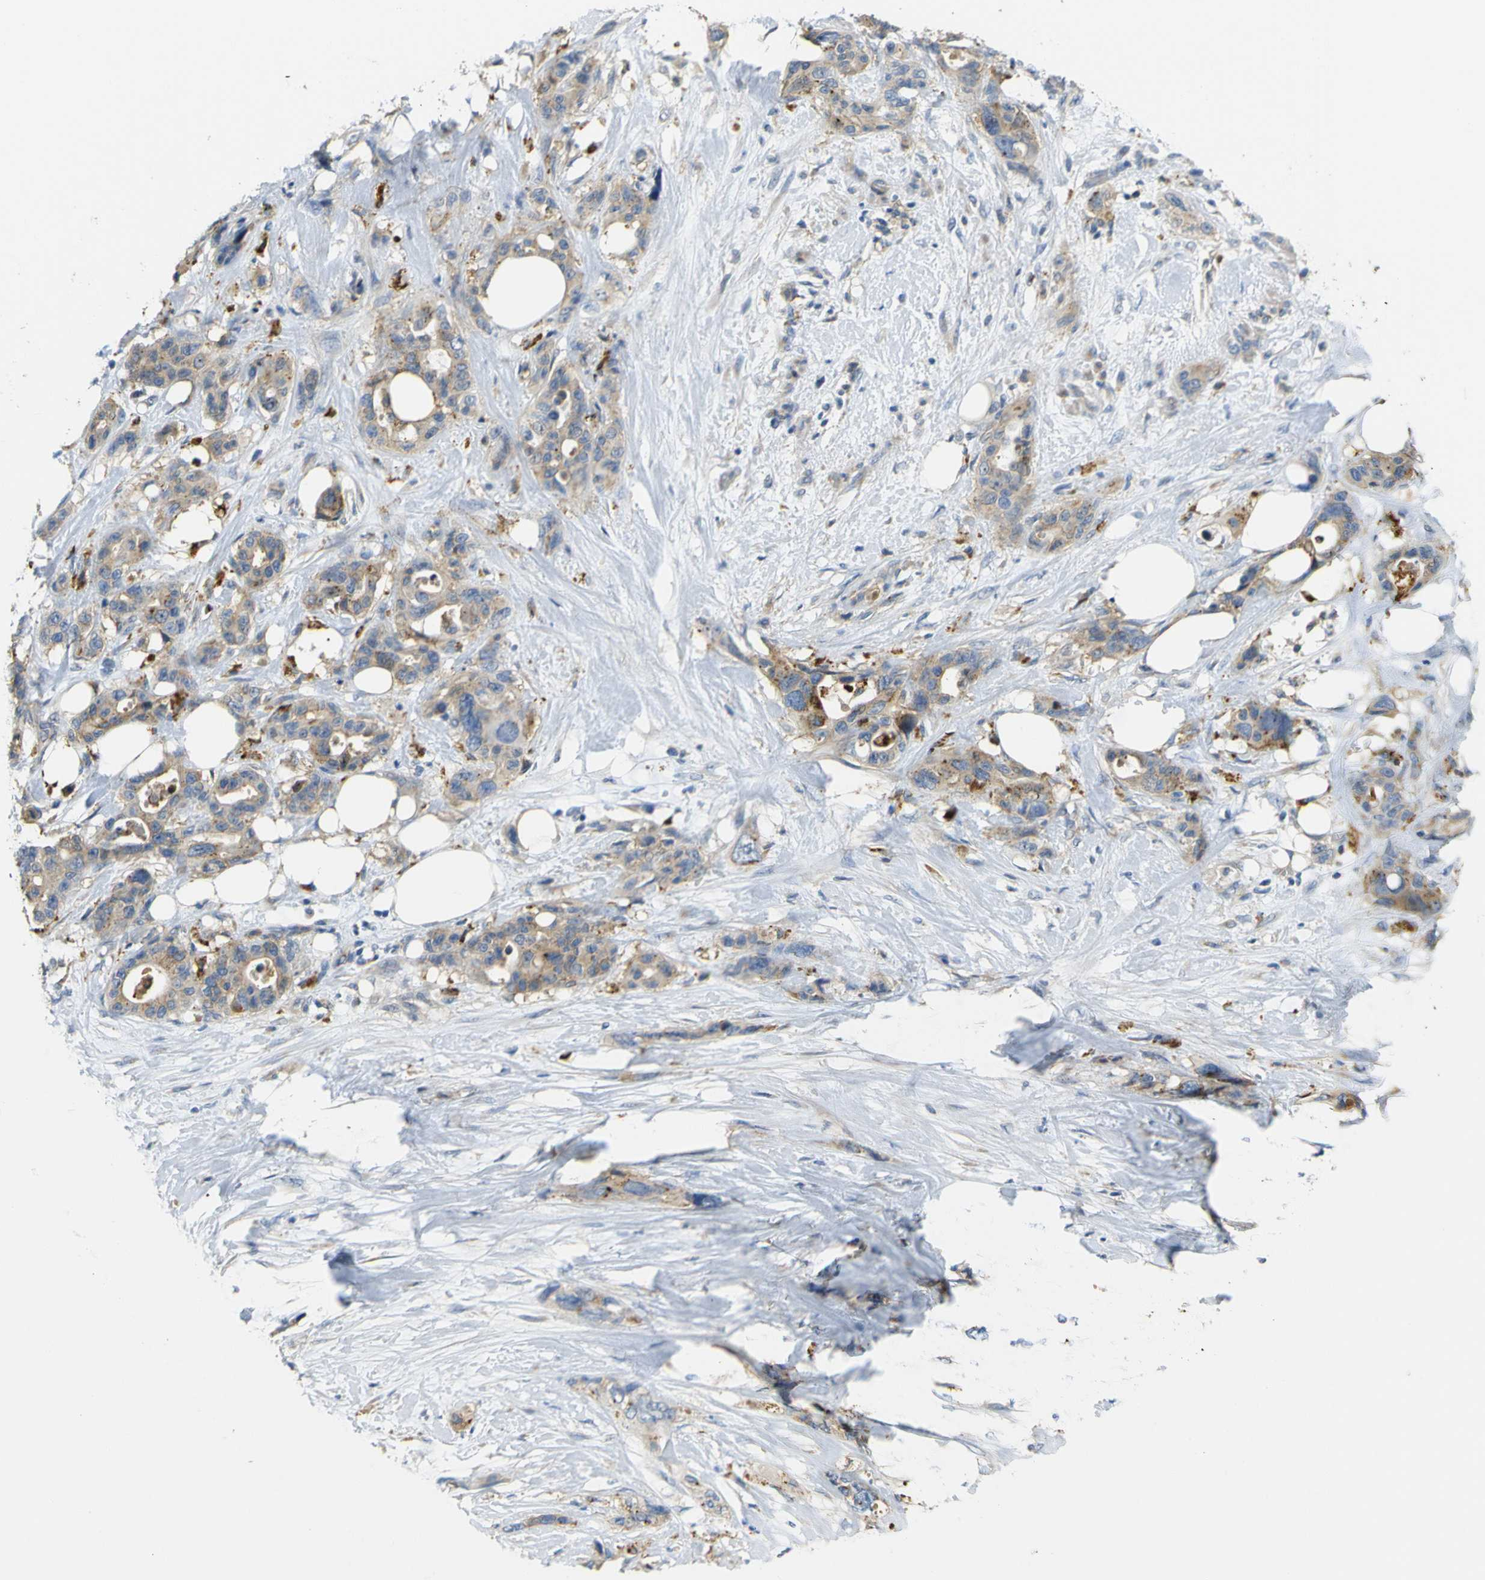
{"staining": {"intensity": "moderate", "quantity": ">75%", "location": "cytoplasmic/membranous"}, "tissue": "pancreatic cancer", "cell_type": "Tumor cells", "image_type": "cancer", "snomed": [{"axis": "morphology", "description": "Adenocarcinoma, NOS"}, {"axis": "topography", "description": "Pancreas"}], "caption": "Pancreatic adenocarcinoma stained with a protein marker displays moderate staining in tumor cells.", "gene": "SYPL1", "patient": {"sex": "male", "age": 46}}